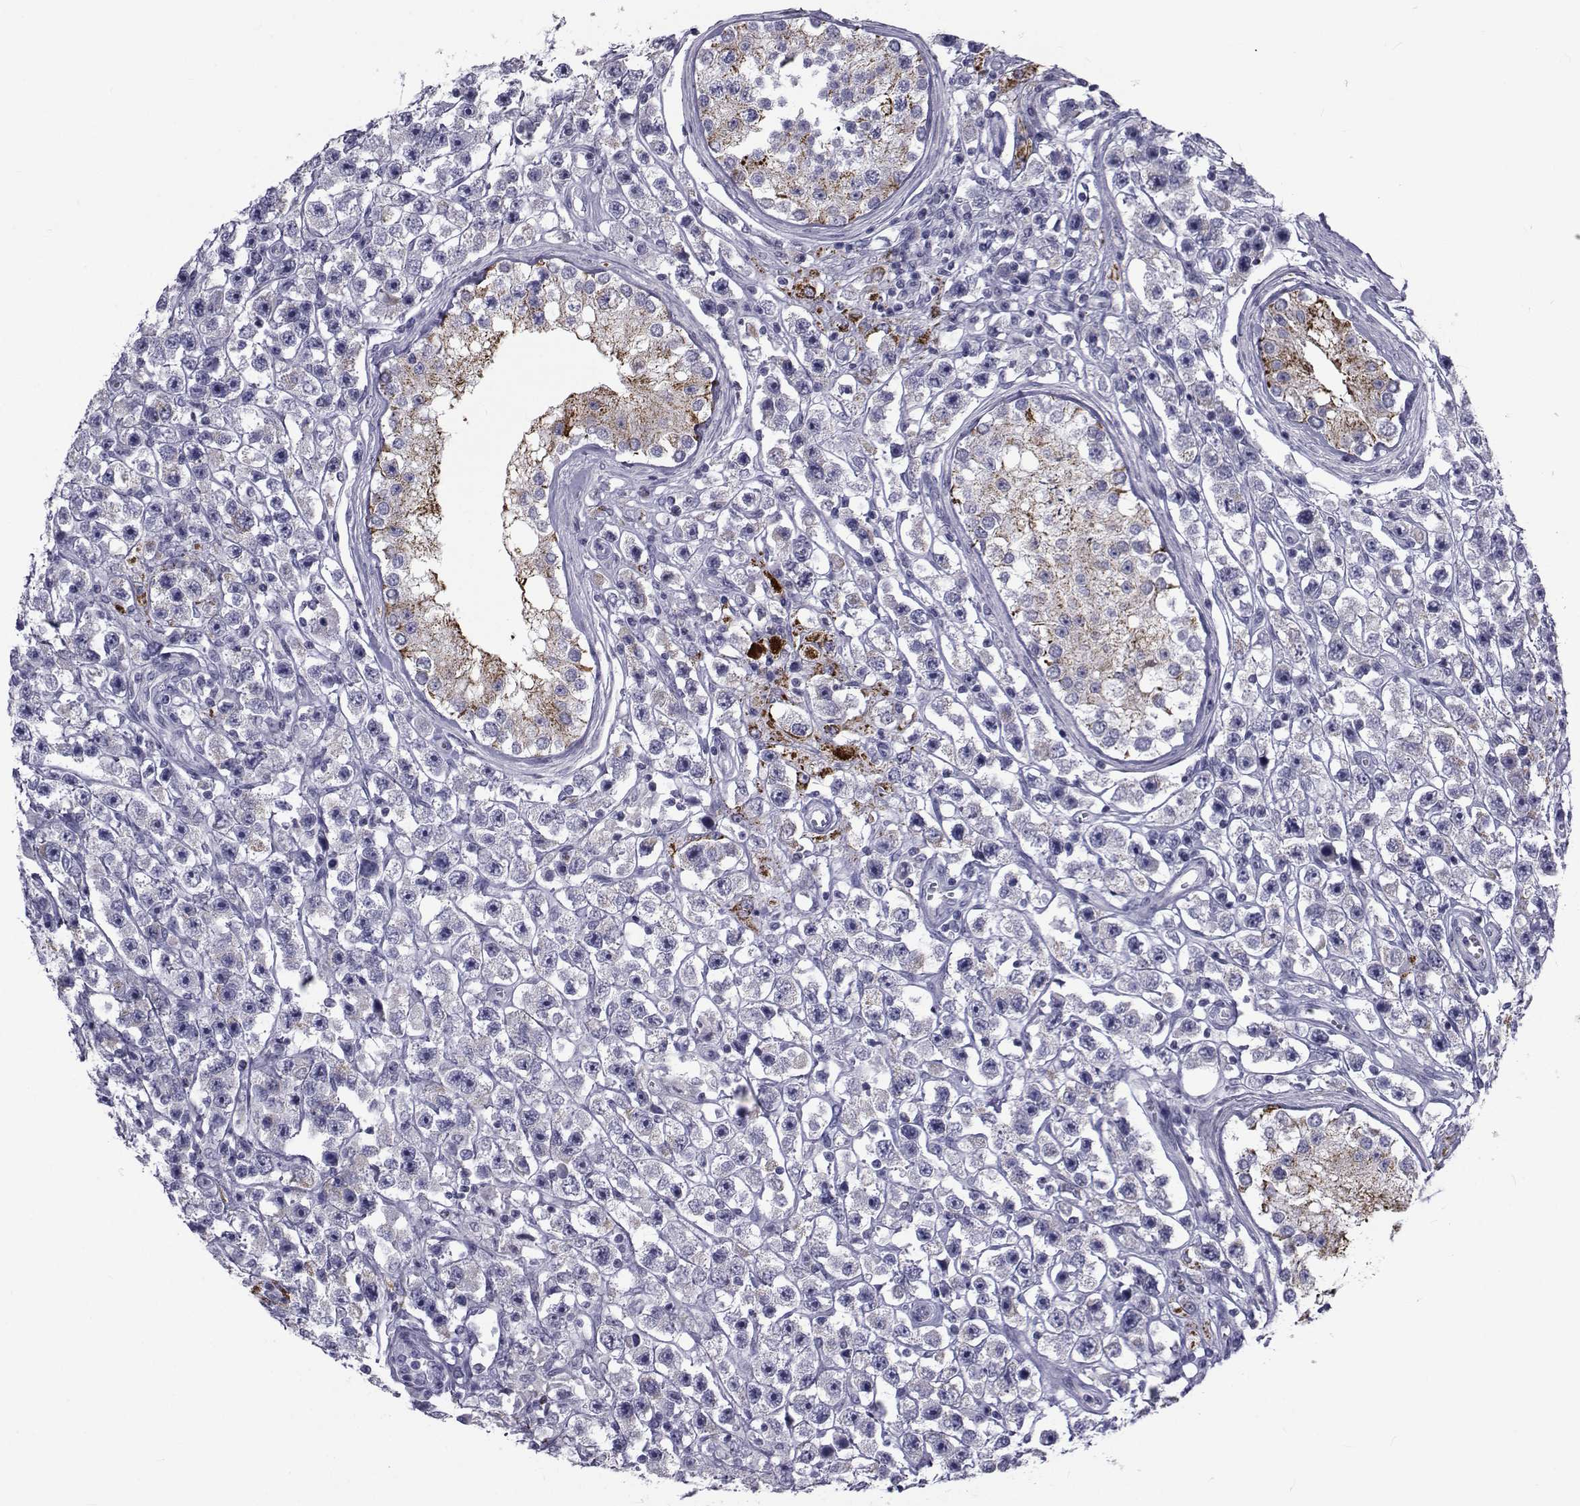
{"staining": {"intensity": "negative", "quantity": "none", "location": "none"}, "tissue": "testis cancer", "cell_type": "Tumor cells", "image_type": "cancer", "snomed": [{"axis": "morphology", "description": "Seminoma, NOS"}, {"axis": "topography", "description": "Testis"}], "caption": "Tumor cells show no significant staining in seminoma (testis).", "gene": "FDXR", "patient": {"sex": "male", "age": 45}}